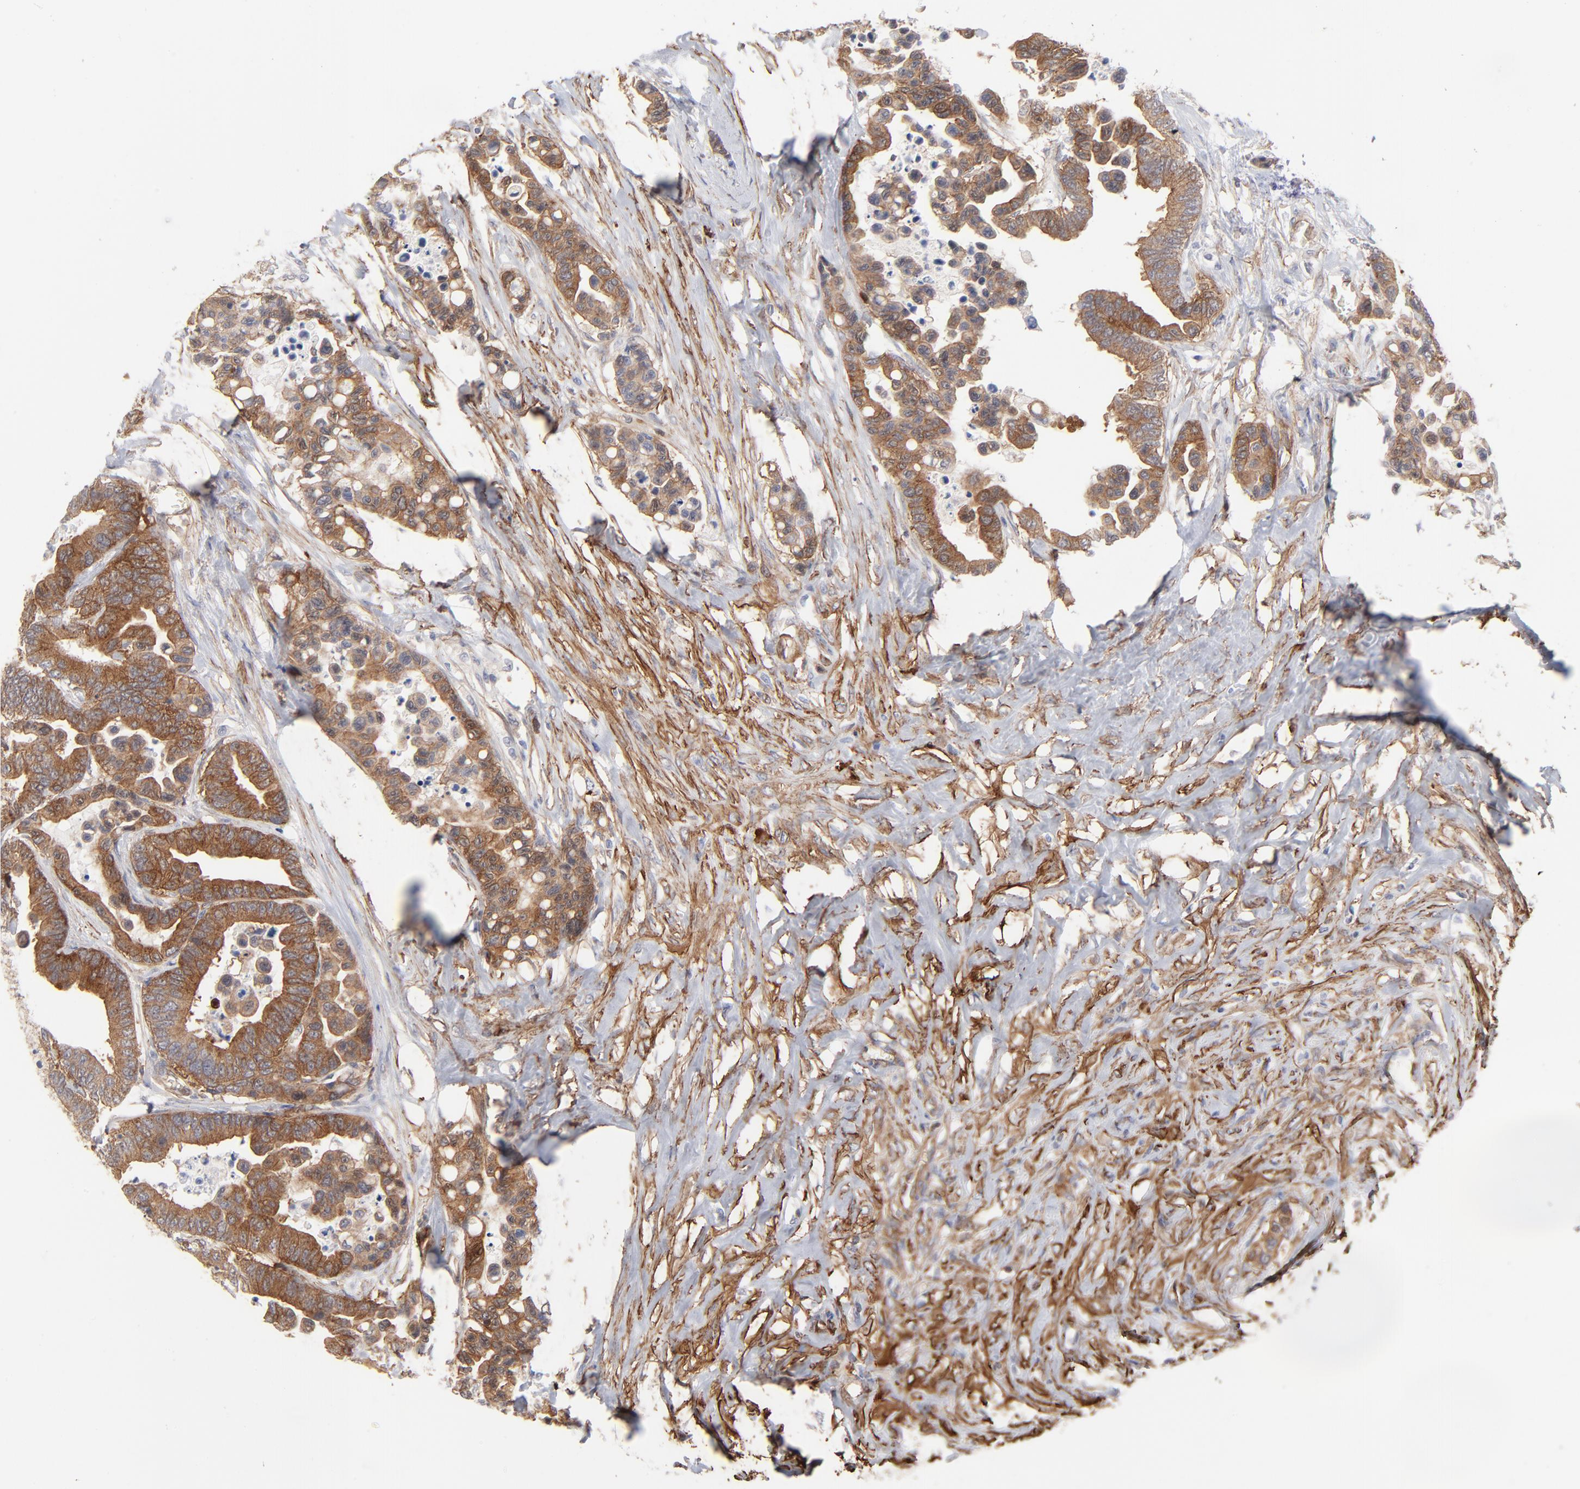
{"staining": {"intensity": "moderate", "quantity": ">75%", "location": "cytoplasmic/membranous"}, "tissue": "colorectal cancer", "cell_type": "Tumor cells", "image_type": "cancer", "snomed": [{"axis": "morphology", "description": "Adenocarcinoma, NOS"}, {"axis": "topography", "description": "Colon"}], "caption": "Moderate cytoplasmic/membranous expression for a protein is appreciated in approximately >75% of tumor cells of colorectal cancer (adenocarcinoma) using immunohistochemistry.", "gene": "PXN", "patient": {"sex": "male", "age": 82}}